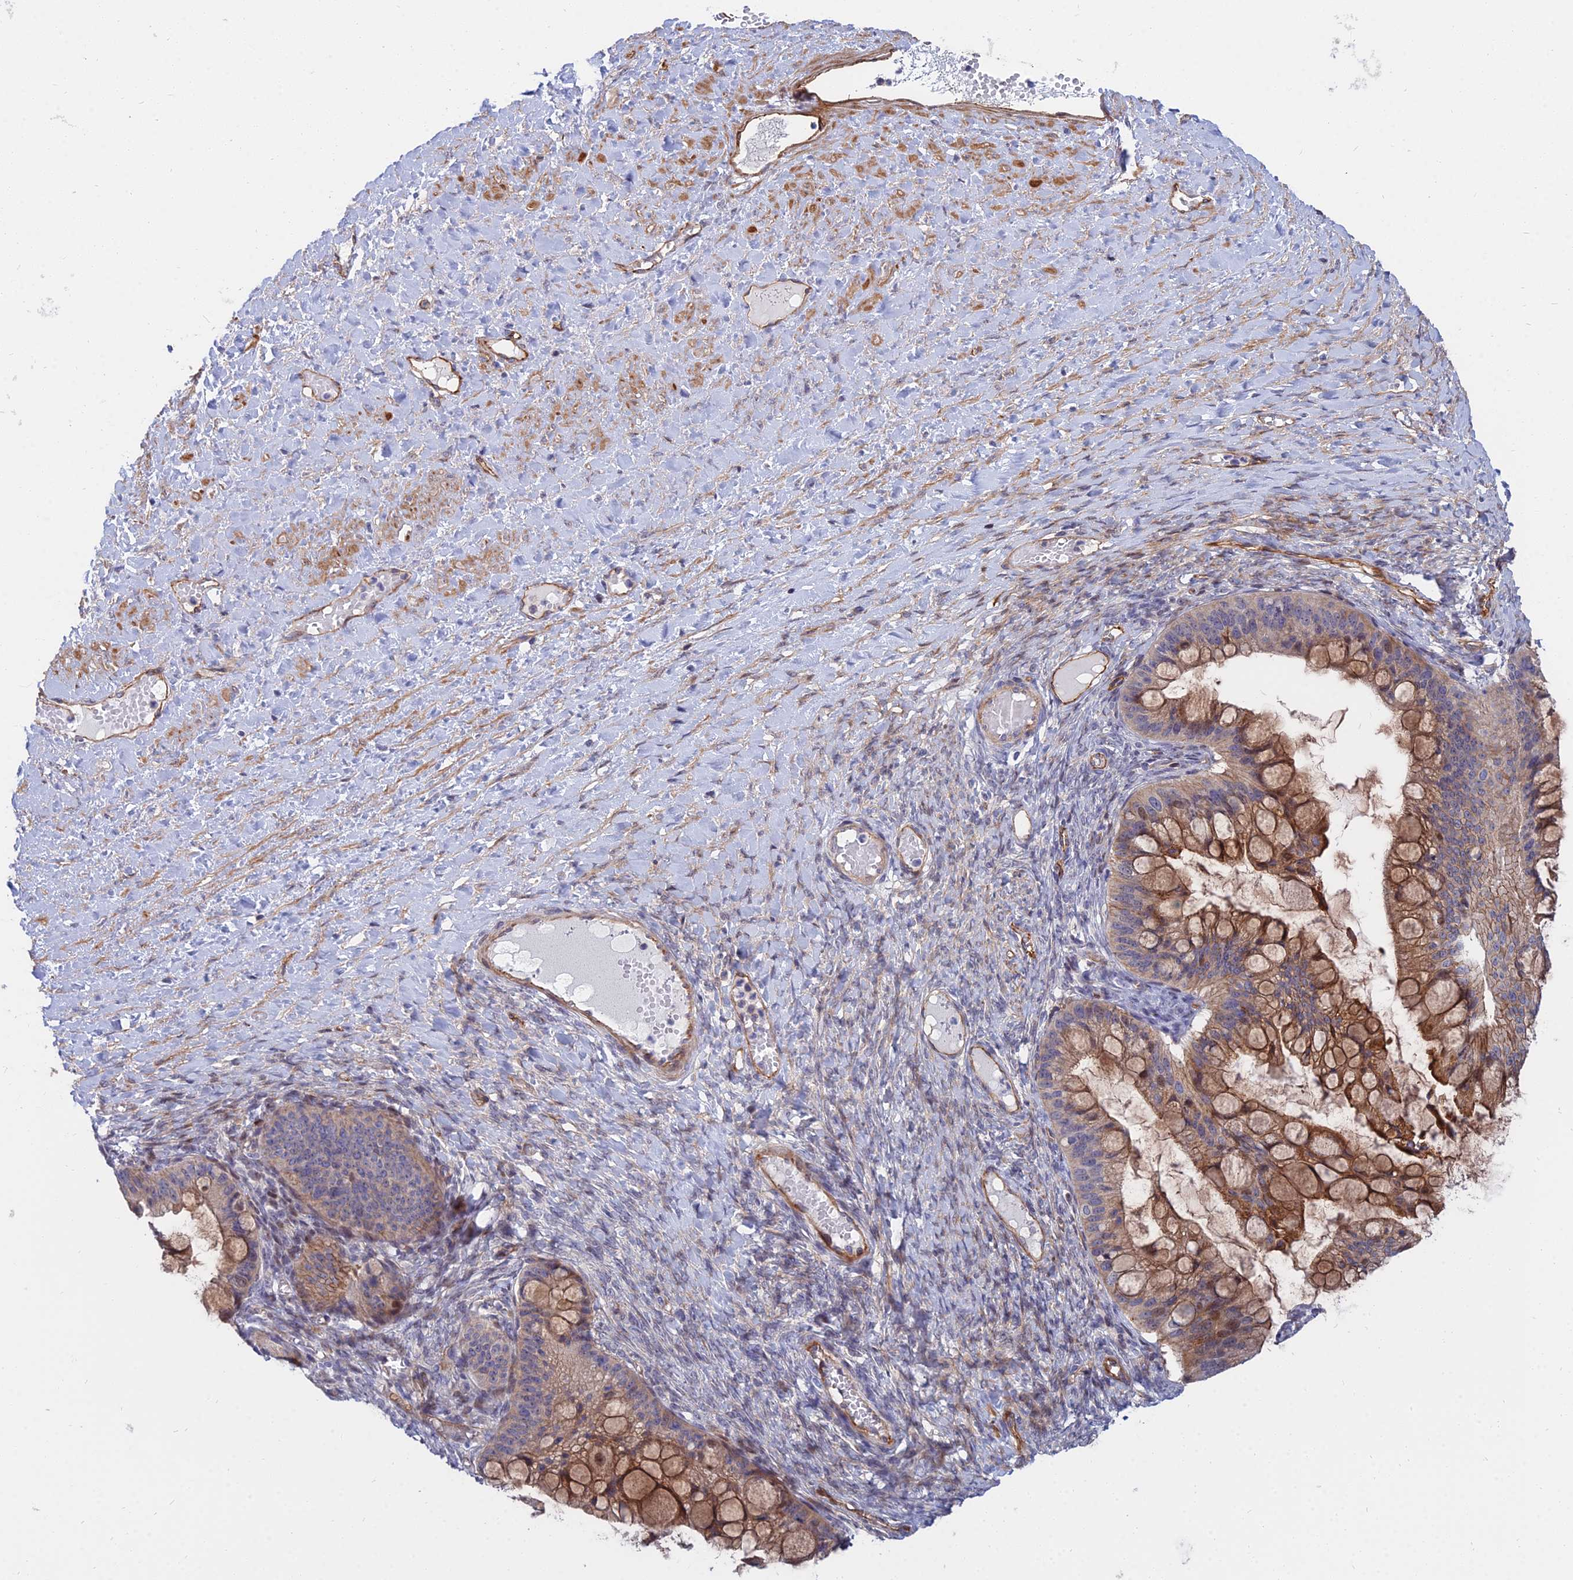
{"staining": {"intensity": "moderate", "quantity": ">75%", "location": "cytoplasmic/membranous"}, "tissue": "ovarian cancer", "cell_type": "Tumor cells", "image_type": "cancer", "snomed": [{"axis": "morphology", "description": "Cystadenocarcinoma, mucinous, NOS"}, {"axis": "topography", "description": "Ovary"}], "caption": "IHC (DAB (3,3'-diaminobenzidine)) staining of mucinous cystadenocarcinoma (ovarian) shows moderate cytoplasmic/membranous protein expression in approximately >75% of tumor cells. The staining was performed using DAB, with brown indicating positive protein expression. Nuclei are stained blue with hematoxylin.", "gene": "TRIM43B", "patient": {"sex": "female", "age": 73}}